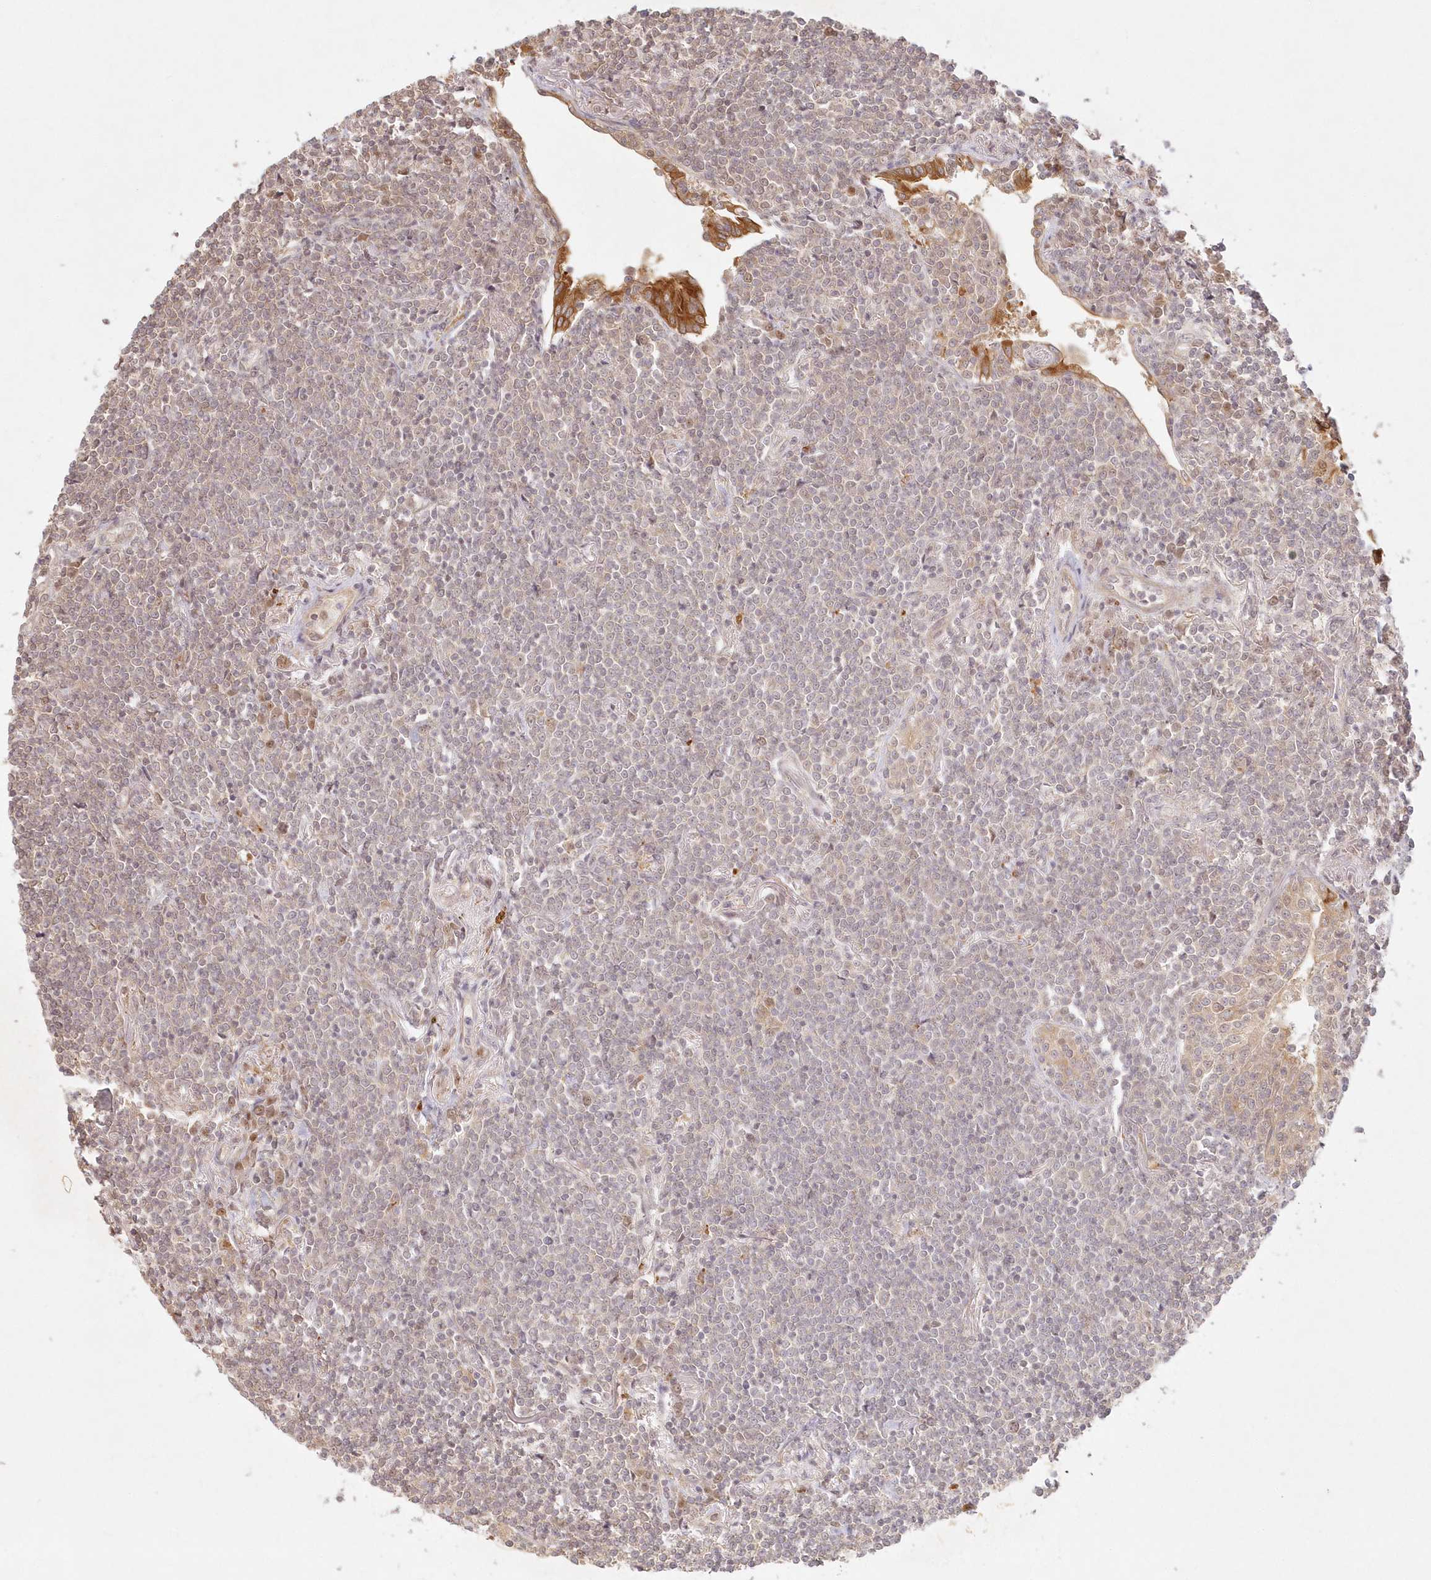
{"staining": {"intensity": "weak", "quantity": "<25%", "location": "cytoplasmic/membranous"}, "tissue": "lymphoma", "cell_type": "Tumor cells", "image_type": "cancer", "snomed": [{"axis": "morphology", "description": "Malignant lymphoma, non-Hodgkin's type, Low grade"}, {"axis": "topography", "description": "Lung"}], "caption": "An IHC histopathology image of lymphoma is shown. There is no staining in tumor cells of lymphoma.", "gene": "KIAA0232", "patient": {"sex": "female", "age": 71}}